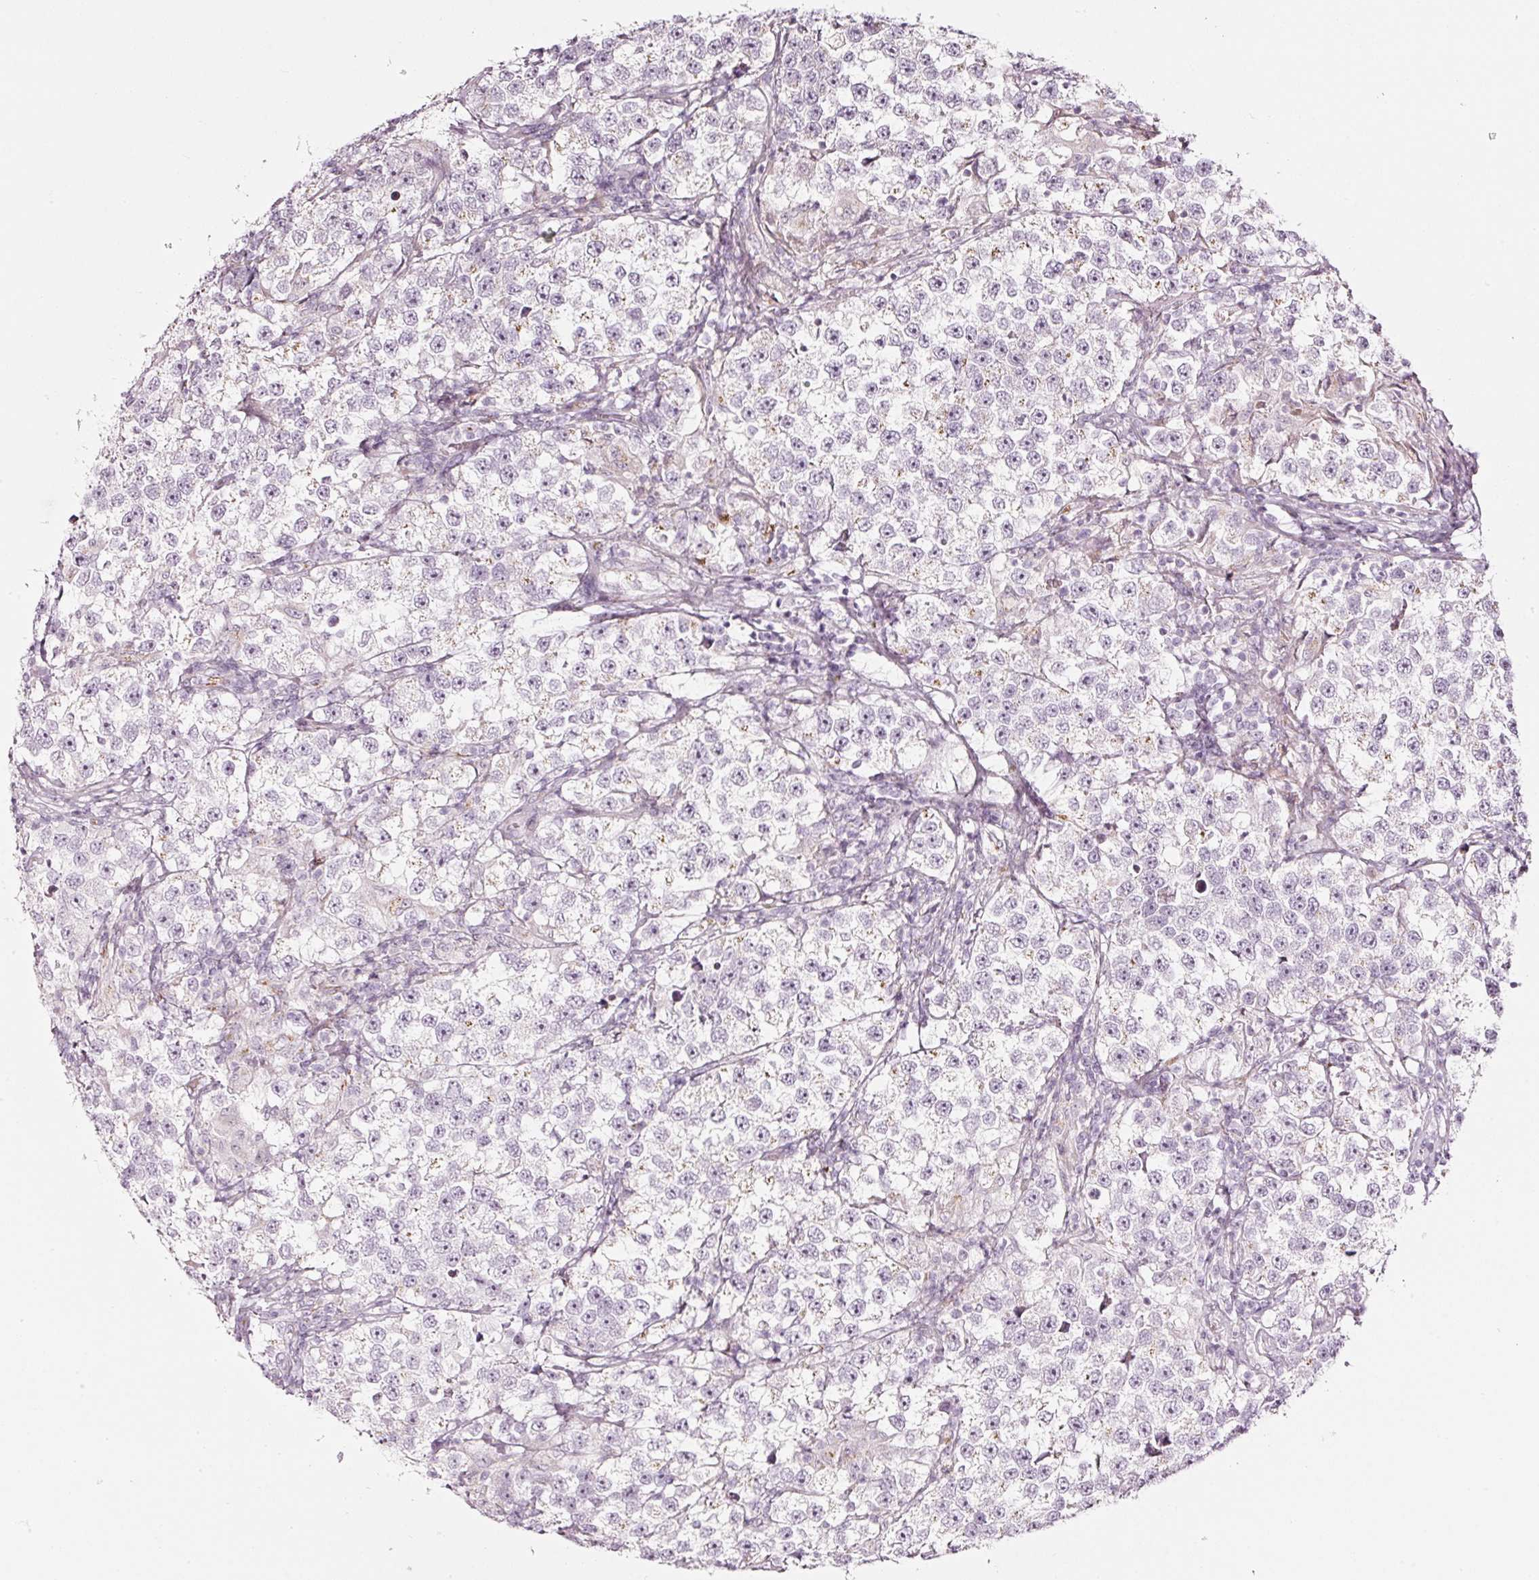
{"staining": {"intensity": "weak", "quantity": "<25%", "location": "cytoplasmic/membranous"}, "tissue": "testis cancer", "cell_type": "Tumor cells", "image_type": "cancer", "snomed": [{"axis": "morphology", "description": "Seminoma, NOS"}, {"axis": "topography", "description": "Testis"}], "caption": "Immunohistochemistry of human testis cancer (seminoma) displays no expression in tumor cells.", "gene": "SDF4", "patient": {"sex": "male", "age": 46}}